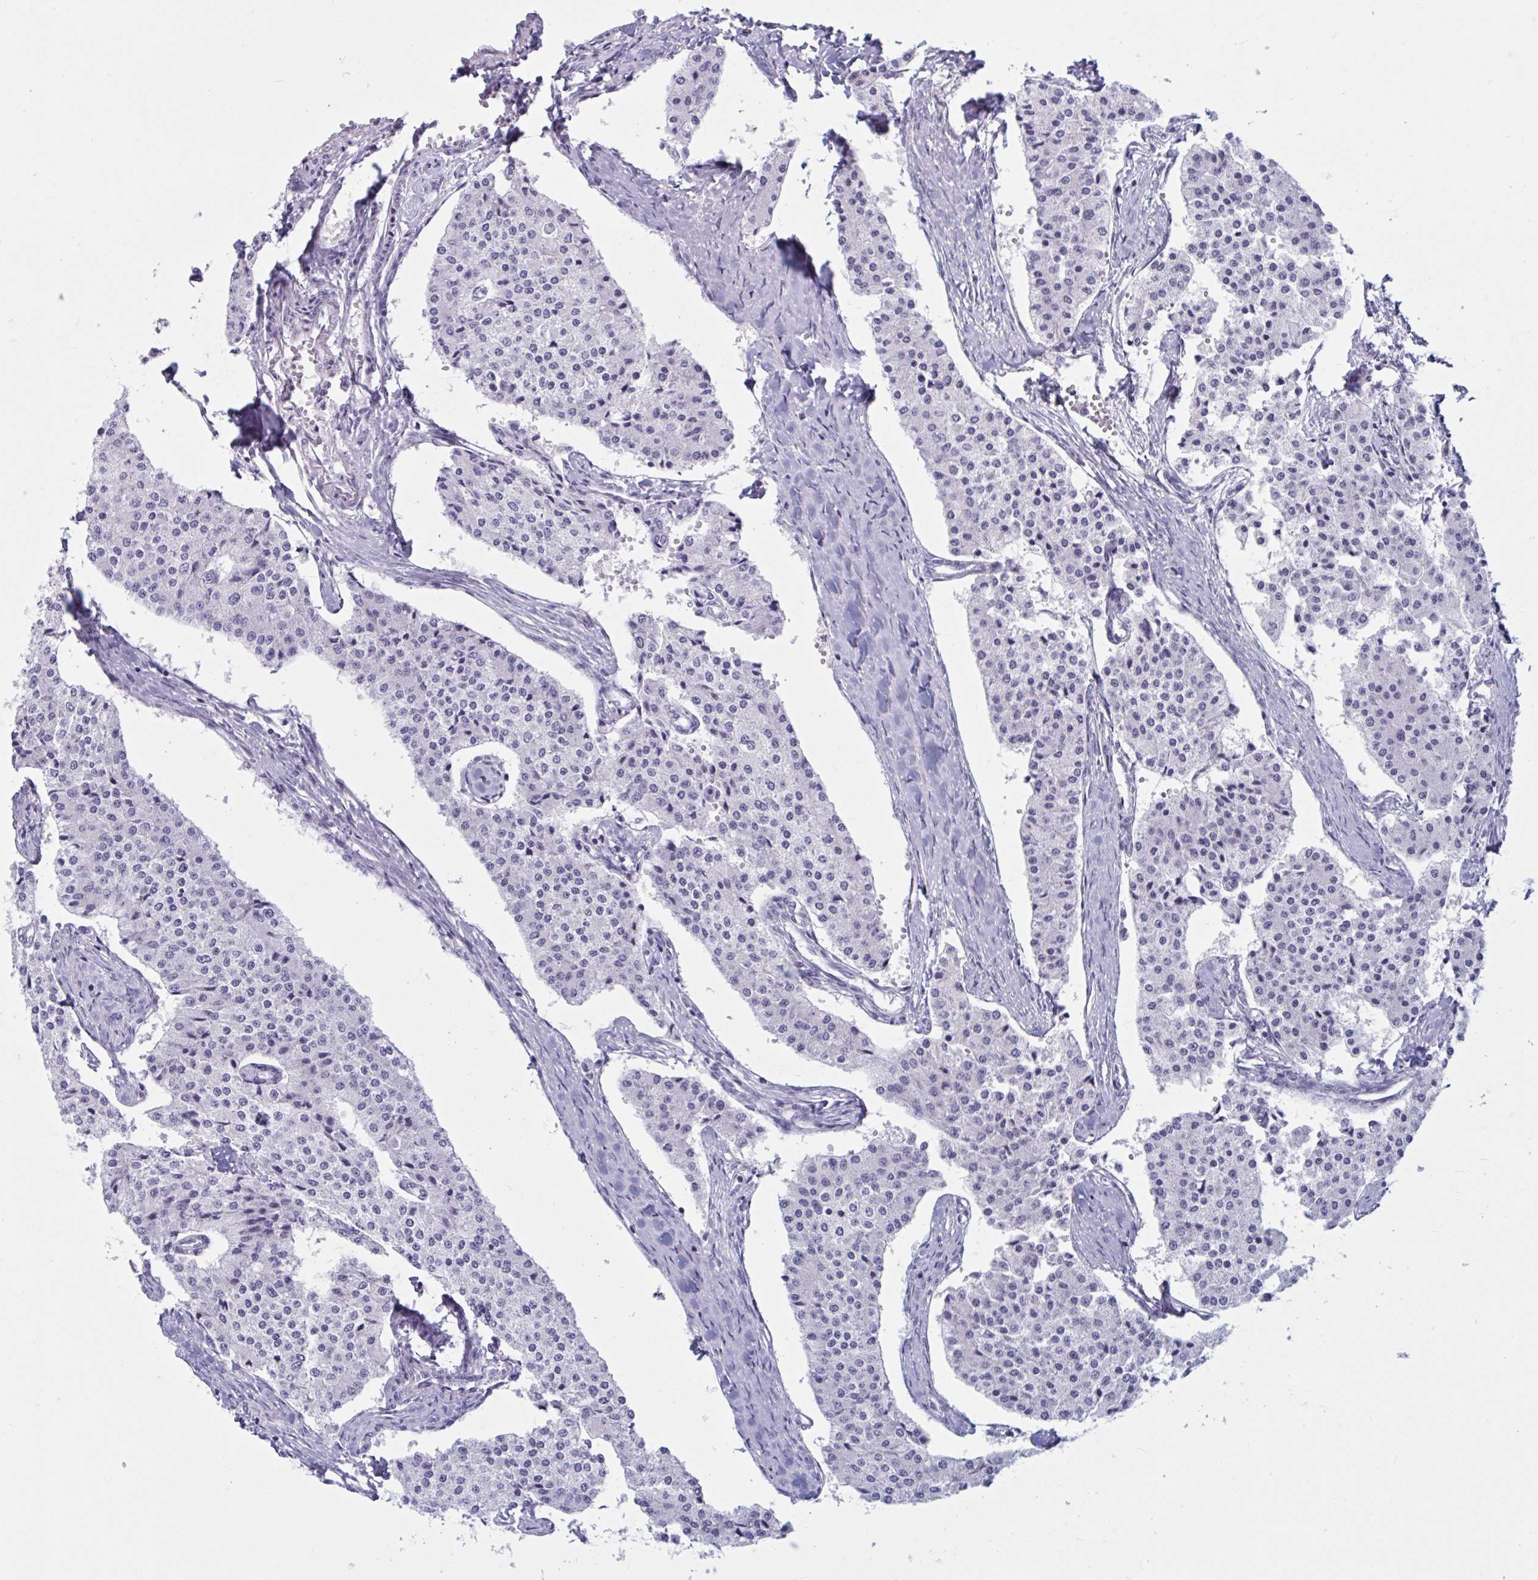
{"staining": {"intensity": "negative", "quantity": "none", "location": "none"}, "tissue": "carcinoid", "cell_type": "Tumor cells", "image_type": "cancer", "snomed": [{"axis": "morphology", "description": "Carcinoid, malignant, NOS"}, {"axis": "topography", "description": "Colon"}], "caption": "Protein analysis of carcinoid demonstrates no significant positivity in tumor cells.", "gene": "MSMB", "patient": {"sex": "female", "age": 52}}